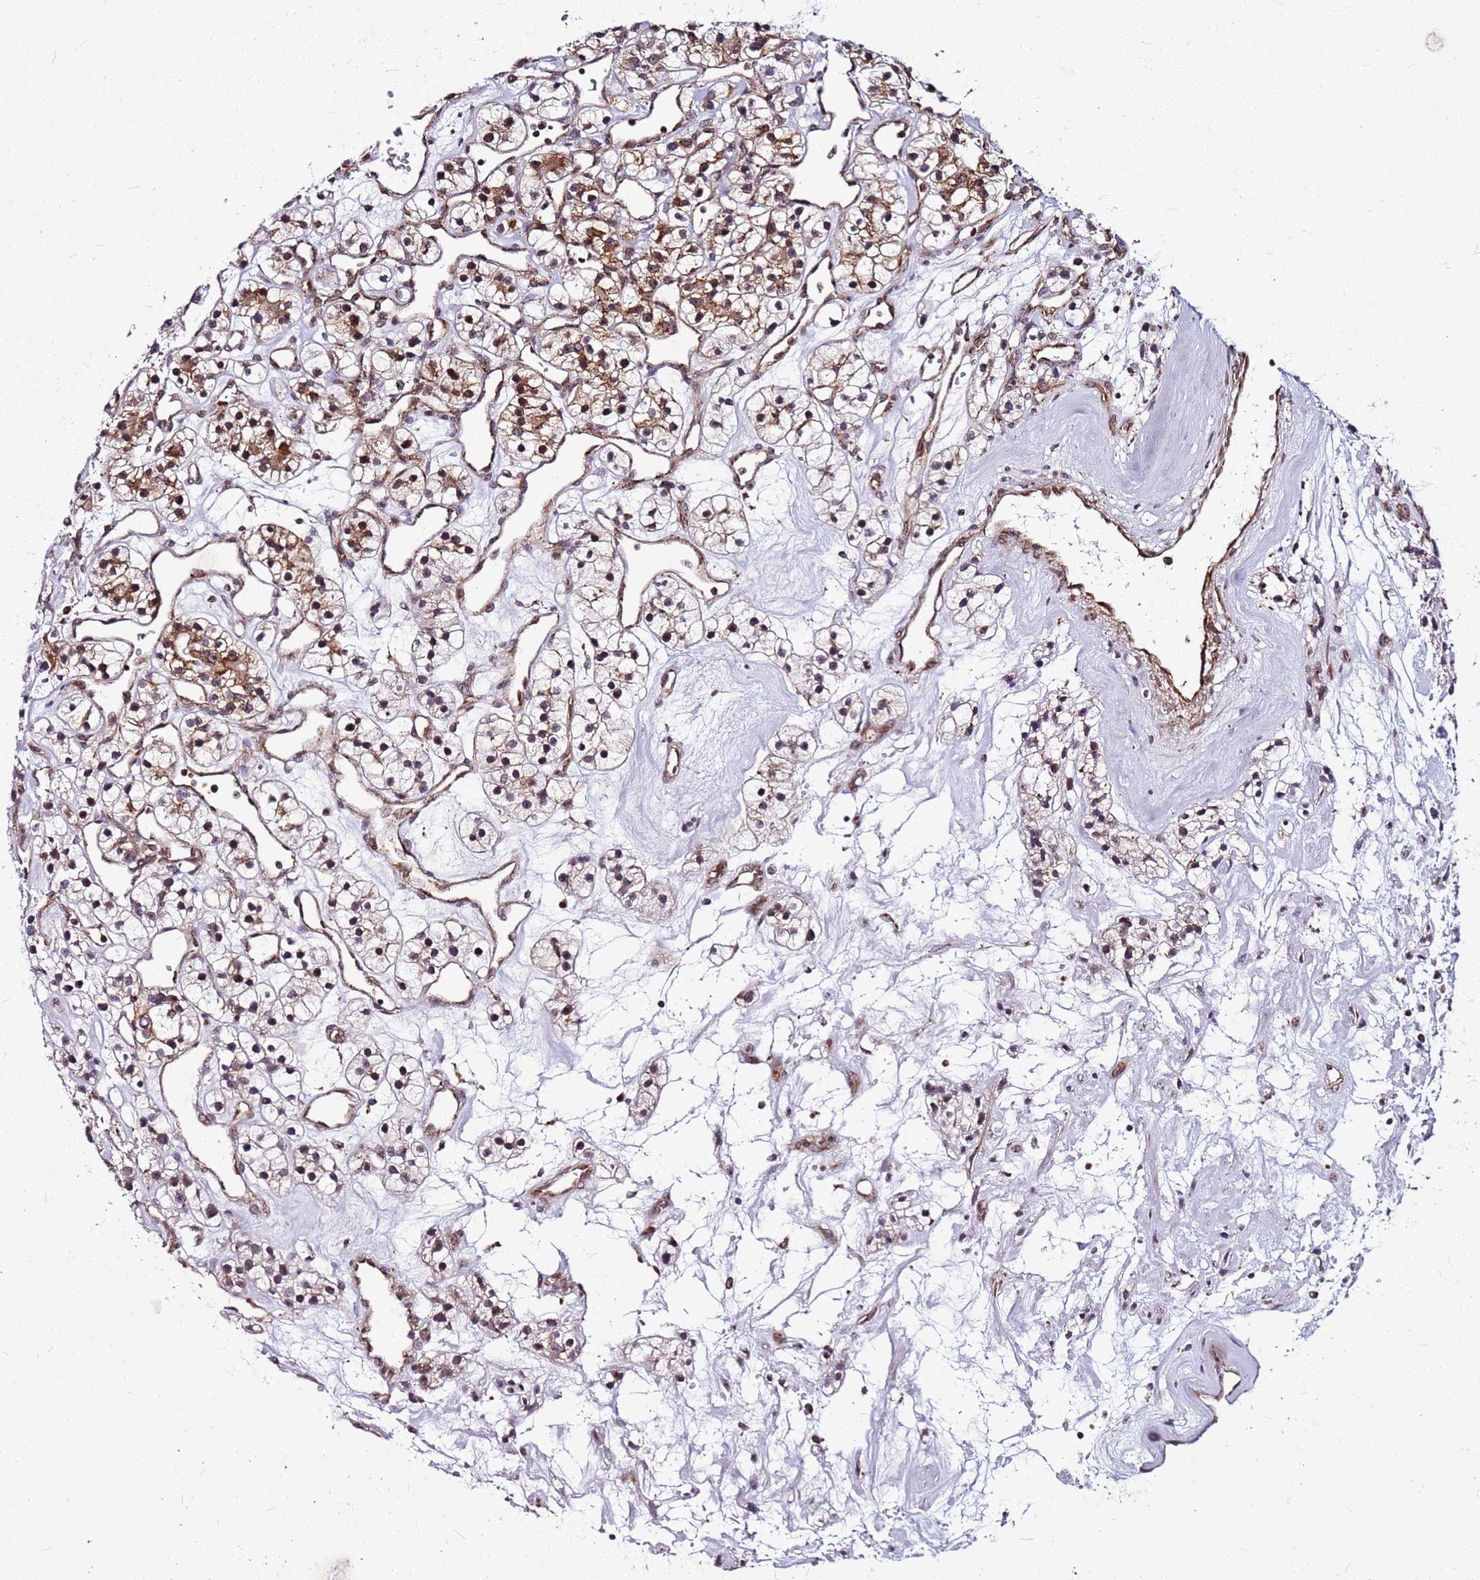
{"staining": {"intensity": "moderate", "quantity": ">75%", "location": "cytoplasmic/membranous,nuclear"}, "tissue": "renal cancer", "cell_type": "Tumor cells", "image_type": "cancer", "snomed": [{"axis": "morphology", "description": "Adenocarcinoma, NOS"}, {"axis": "topography", "description": "Kidney"}], "caption": "The immunohistochemical stain labels moderate cytoplasmic/membranous and nuclear positivity in tumor cells of renal cancer (adenocarcinoma) tissue.", "gene": "OR51T1", "patient": {"sex": "female", "age": 57}}